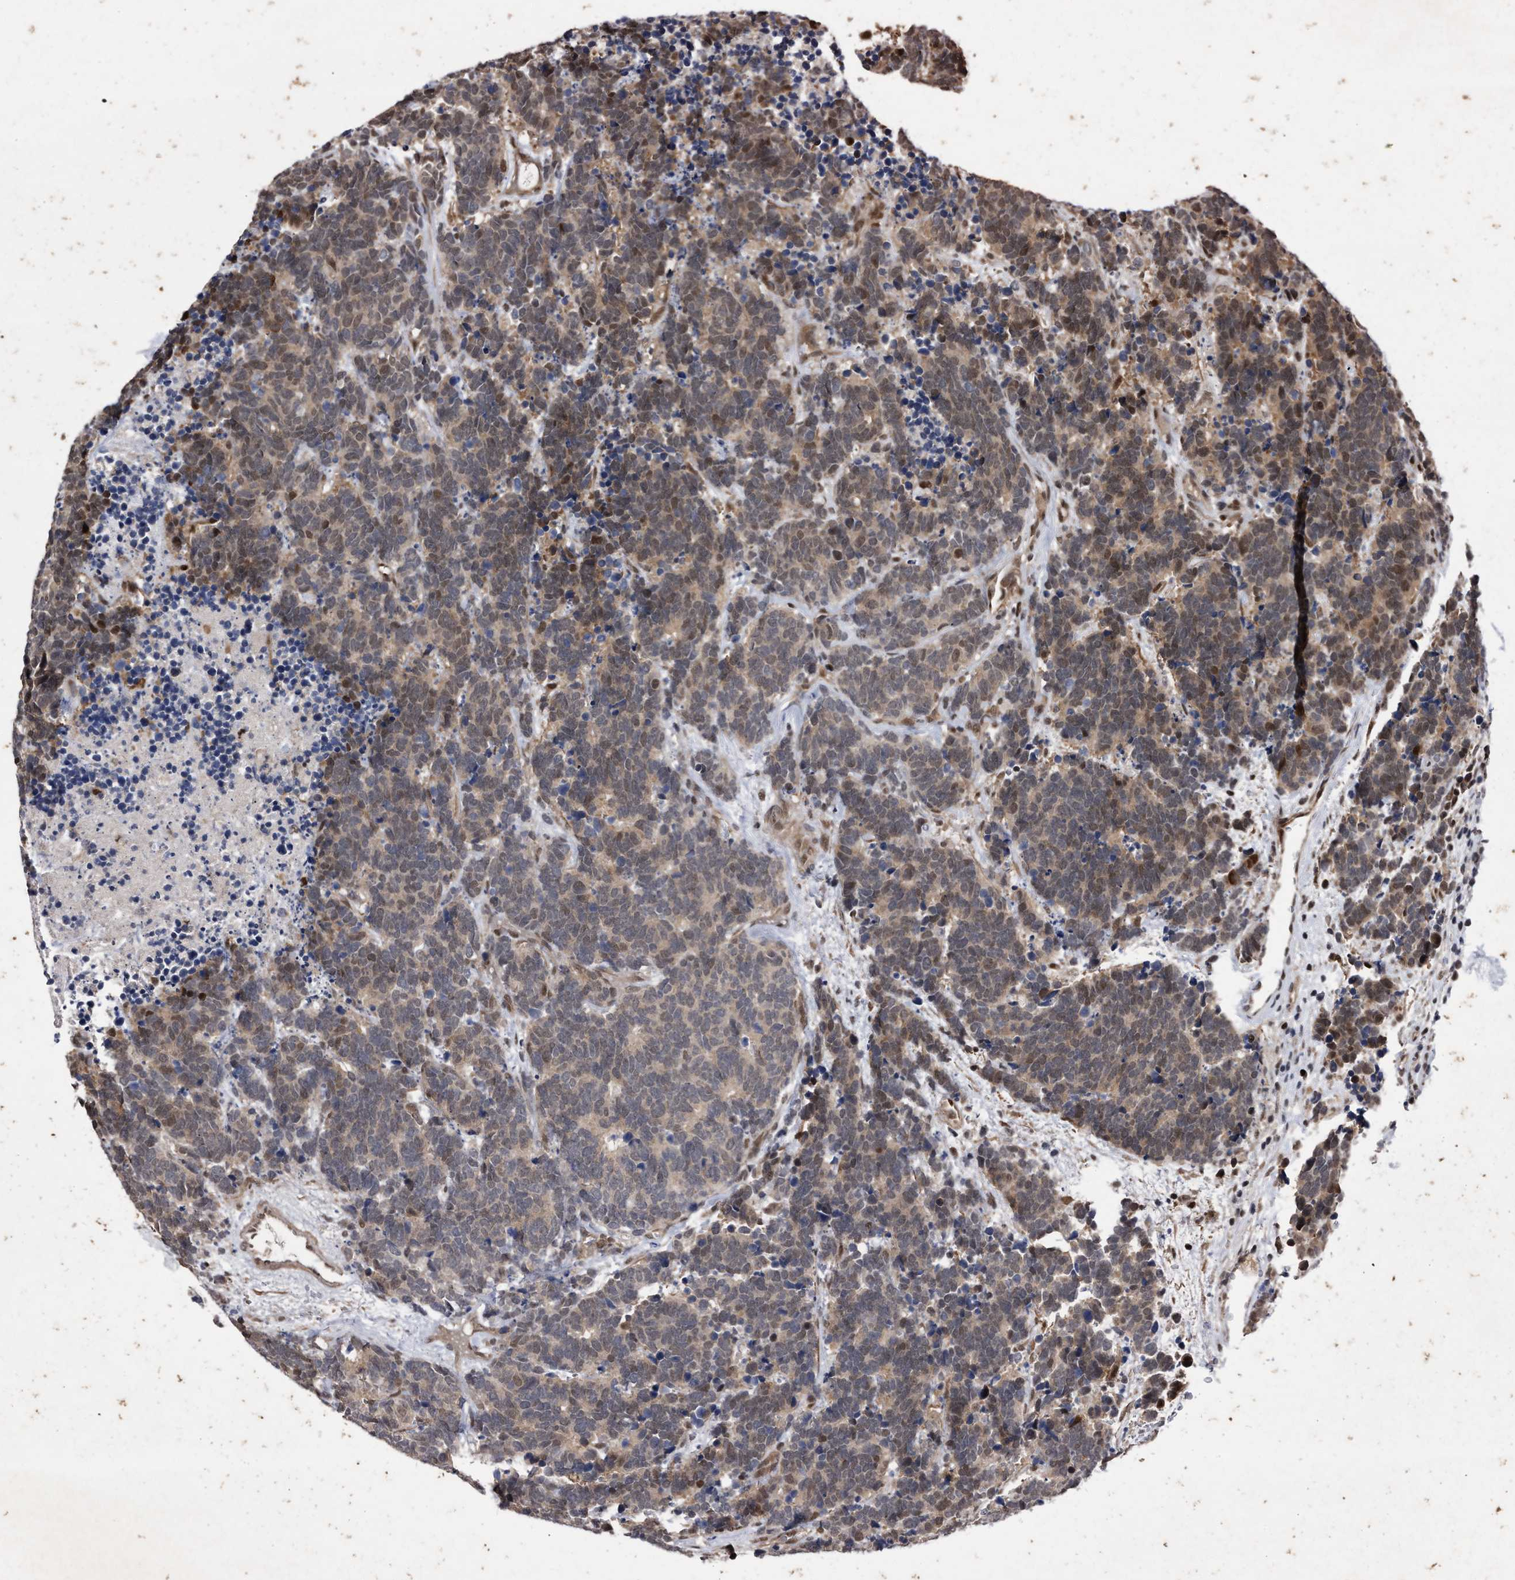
{"staining": {"intensity": "moderate", "quantity": "25%-75%", "location": "cytoplasmic/membranous,nuclear"}, "tissue": "carcinoid", "cell_type": "Tumor cells", "image_type": "cancer", "snomed": [{"axis": "morphology", "description": "Carcinoma, NOS"}, {"axis": "morphology", "description": "Carcinoid, malignant, NOS"}, {"axis": "topography", "description": "Urinary bladder"}], "caption": "Brown immunohistochemical staining in carcinoid exhibits moderate cytoplasmic/membranous and nuclear positivity in about 25%-75% of tumor cells. (IHC, brightfield microscopy, high magnification).", "gene": "RAD23B", "patient": {"sex": "male", "age": 57}}